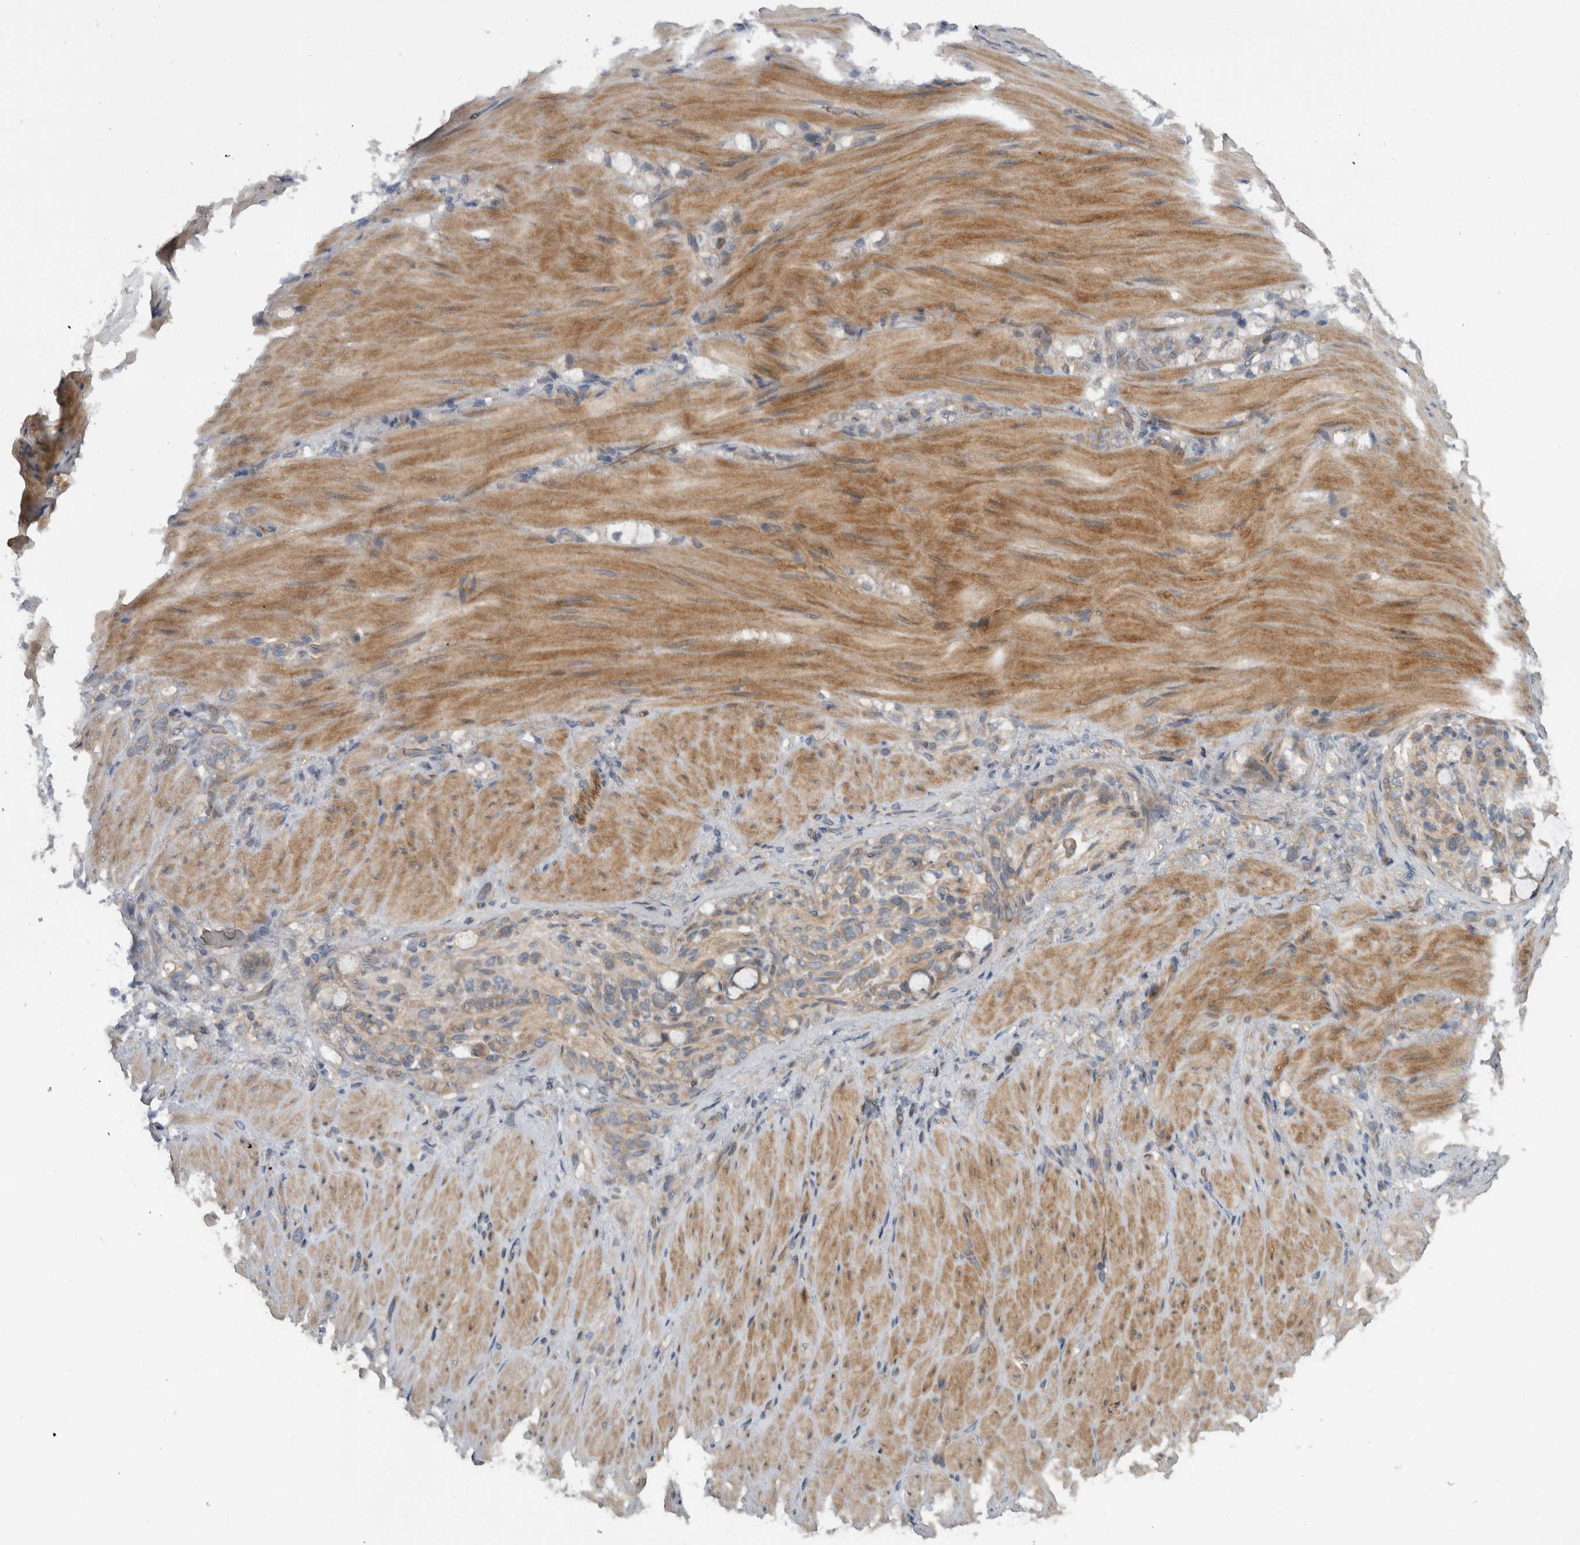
{"staining": {"intensity": "weak", "quantity": "25%-75%", "location": "cytoplasmic/membranous"}, "tissue": "stomach cancer", "cell_type": "Tumor cells", "image_type": "cancer", "snomed": [{"axis": "morphology", "description": "Normal tissue, NOS"}, {"axis": "morphology", "description": "Adenocarcinoma, NOS"}, {"axis": "topography", "description": "Stomach"}], "caption": "About 25%-75% of tumor cells in stomach cancer exhibit weak cytoplasmic/membranous protein staining as visualized by brown immunohistochemical staining.", "gene": "SCARA5", "patient": {"sex": "male", "age": 82}}